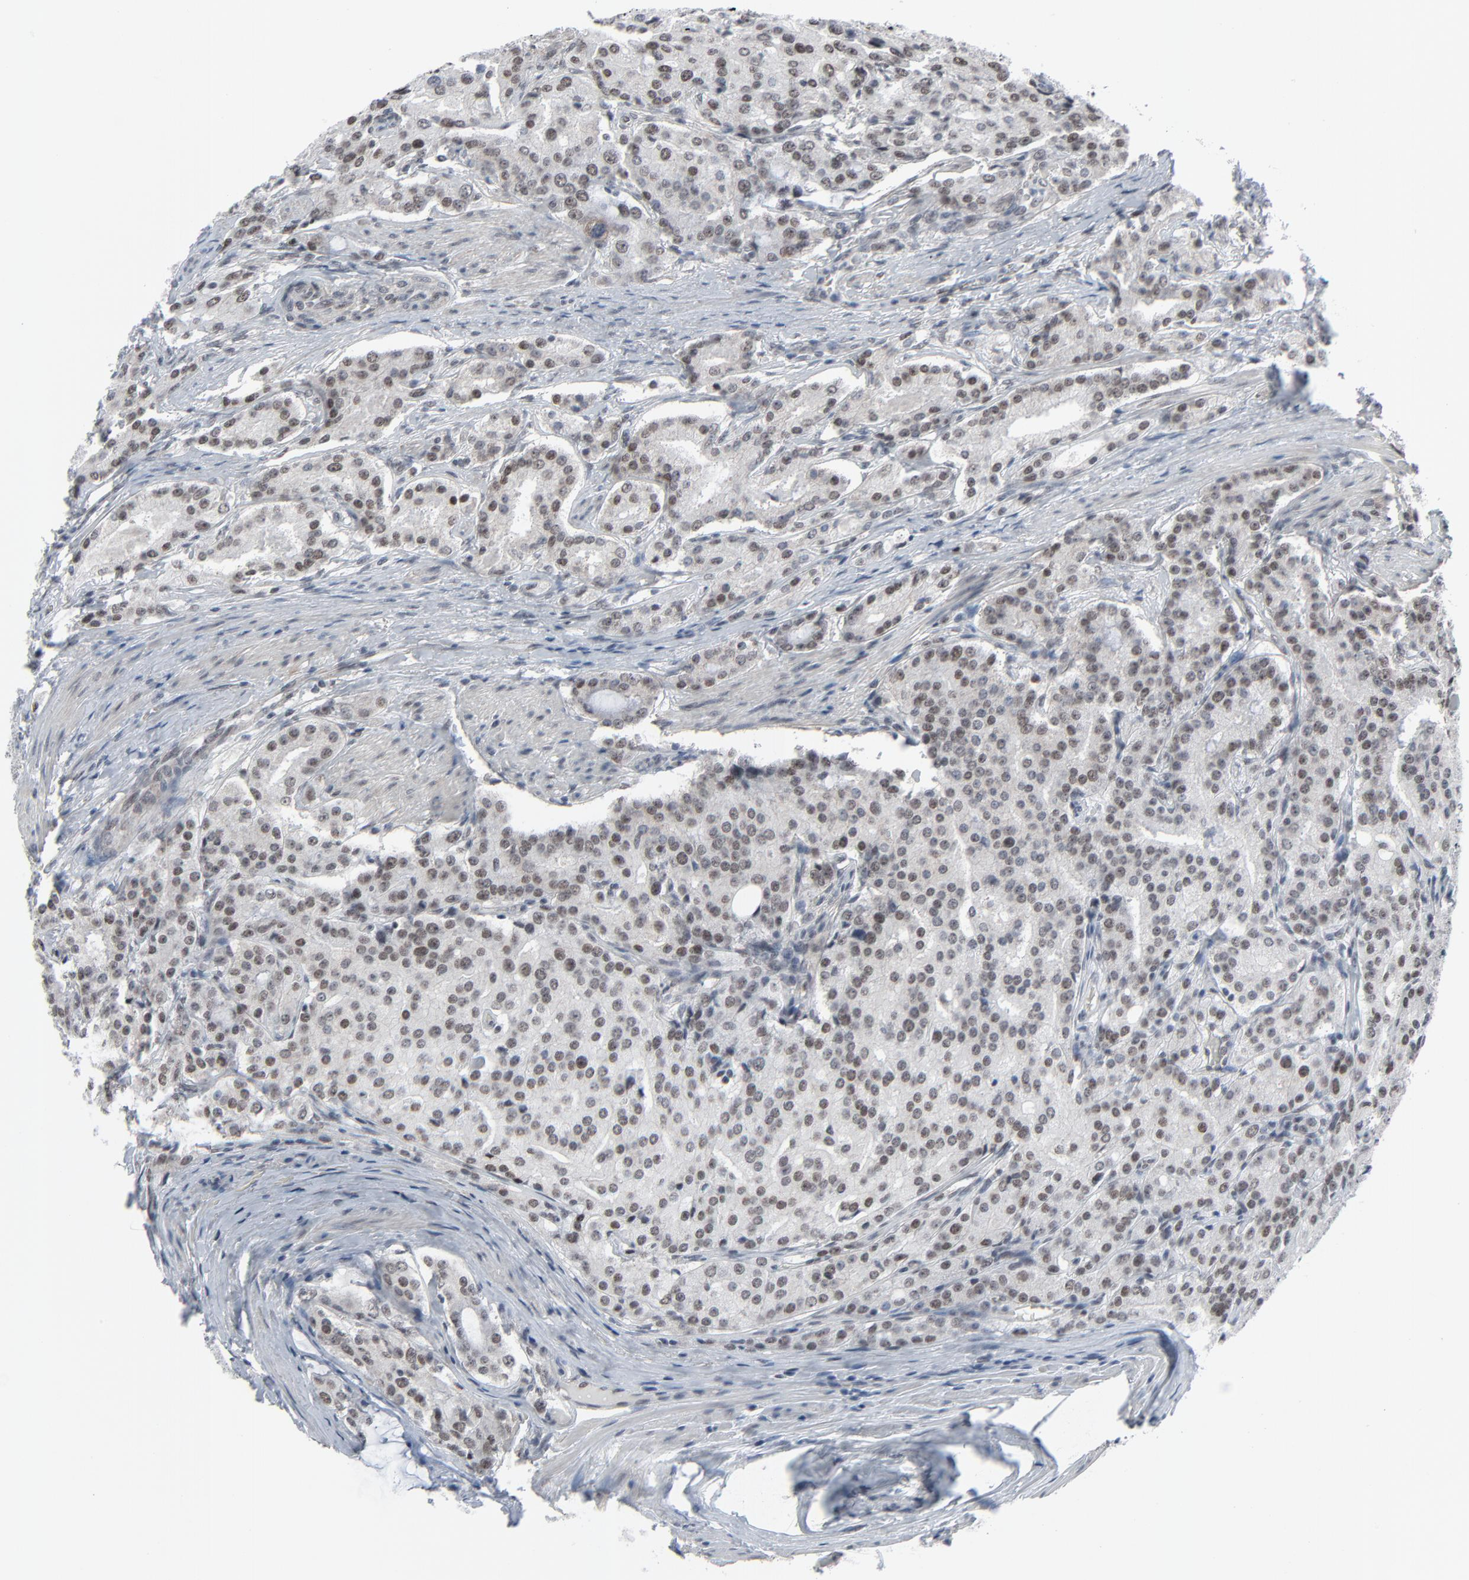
{"staining": {"intensity": "moderate", "quantity": ">75%", "location": "nuclear"}, "tissue": "prostate cancer", "cell_type": "Tumor cells", "image_type": "cancer", "snomed": [{"axis": "morphology", "description": "Adenocarcinoma, Medium grade"}, {"axis": "topography", "description": "Prostate"}], "caption": "IHC image of neoplastic tissue: prostate medium-grade adenocarcinoma stained using IHC shows medium levels of moderate protein expression localized specifically in the nuclear of tumor cells, appearing as a nuclear brown color.", "gene": "FBXO28", "patient": {"sex": "male", "age": 72}}